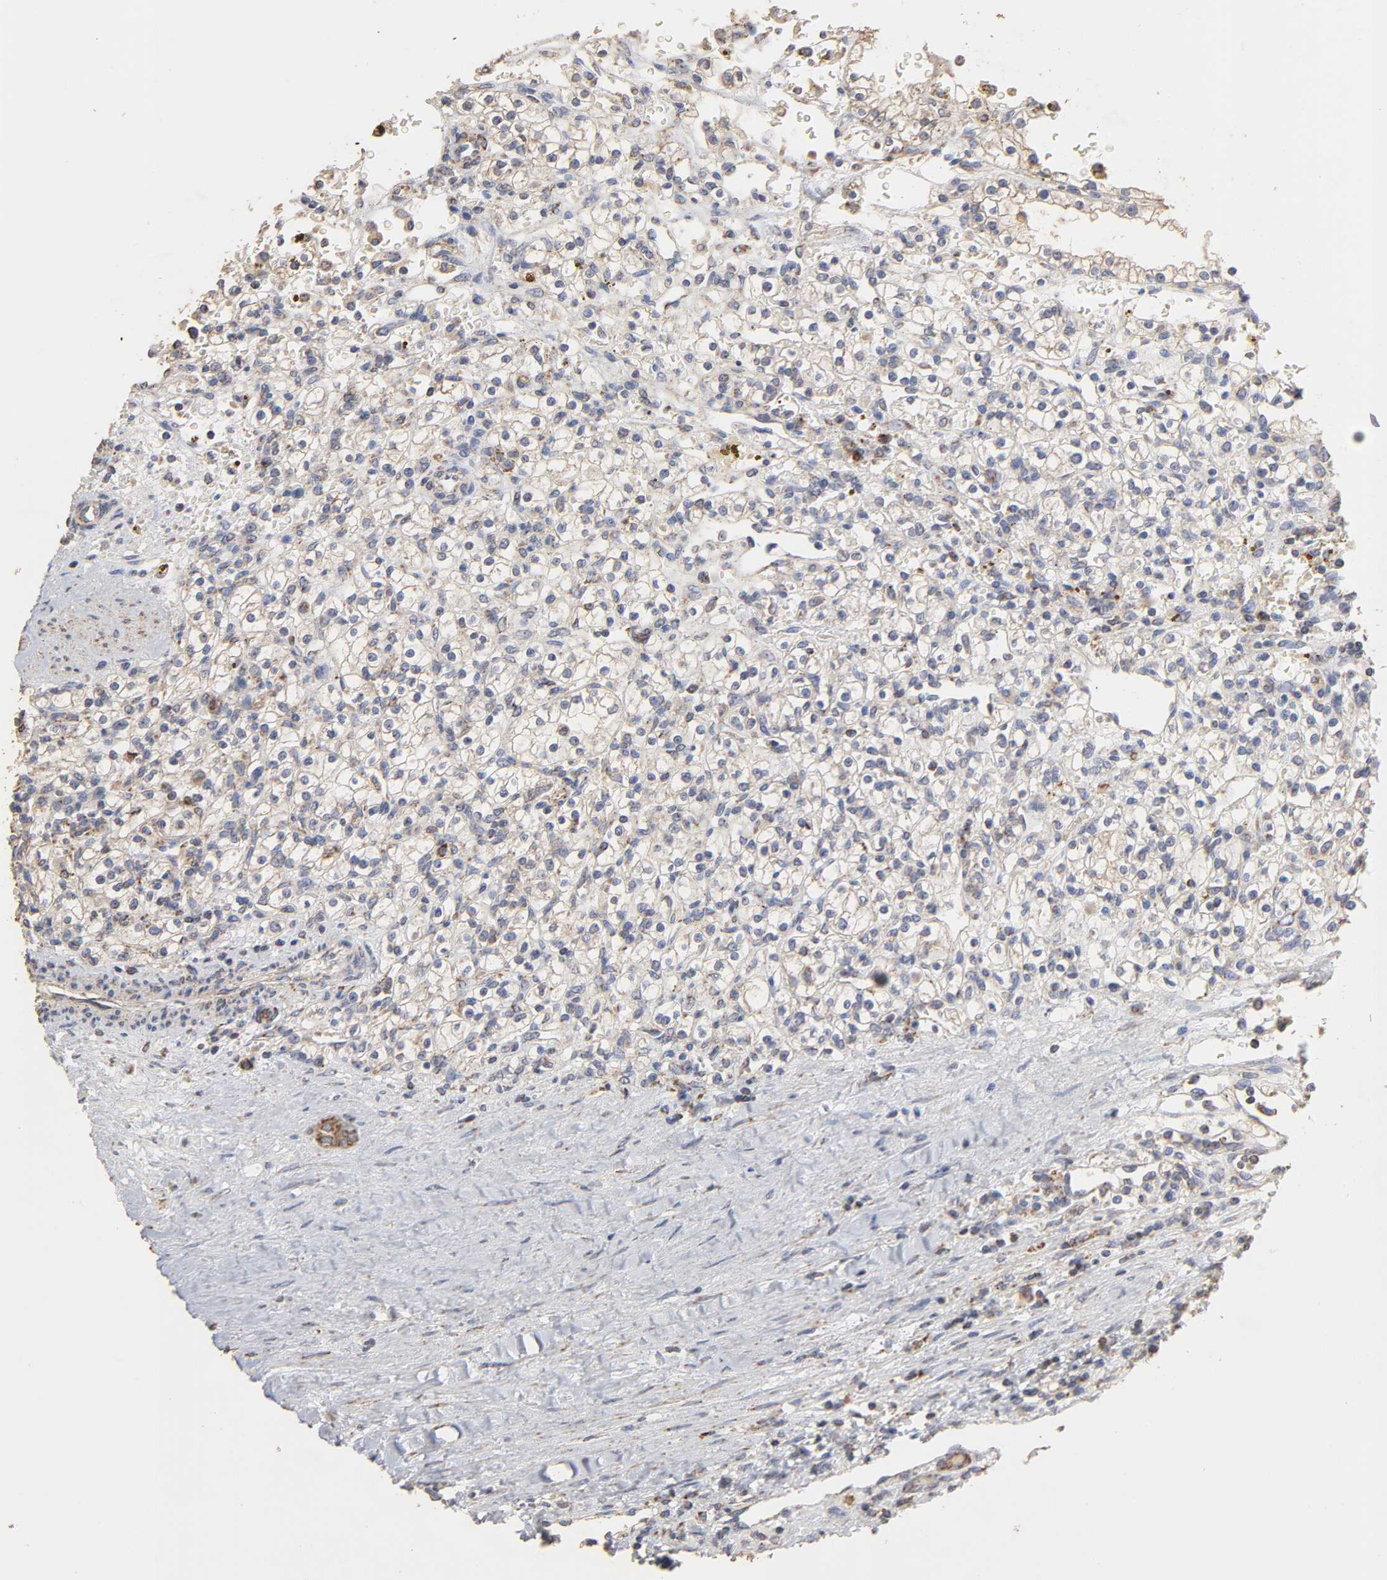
{"staining": {"intensity": "weak", "quantity": "25%-75%", "location": "cytoplasmic/membranous"}, "tissue": "renal cancer", "cell_type": "Tumor cells", "image_type": "cancer", "snomed": [{"axis": "morphology", "description": "Normal tissue, NOS"}, {"axis": "morphology", "description": "Adenocarcinoma, NOS"}, {"axis": "topography", "description": "Kidney"}], "caption": "Human renal cancer (adenocarcinoma) stained with a brown dye displays weak cytoplasmic/membranous positive staining in about 25%-75% of tumor cells.", "gene": "CYCS", "patient": {"sex": "female", "age": 55}}